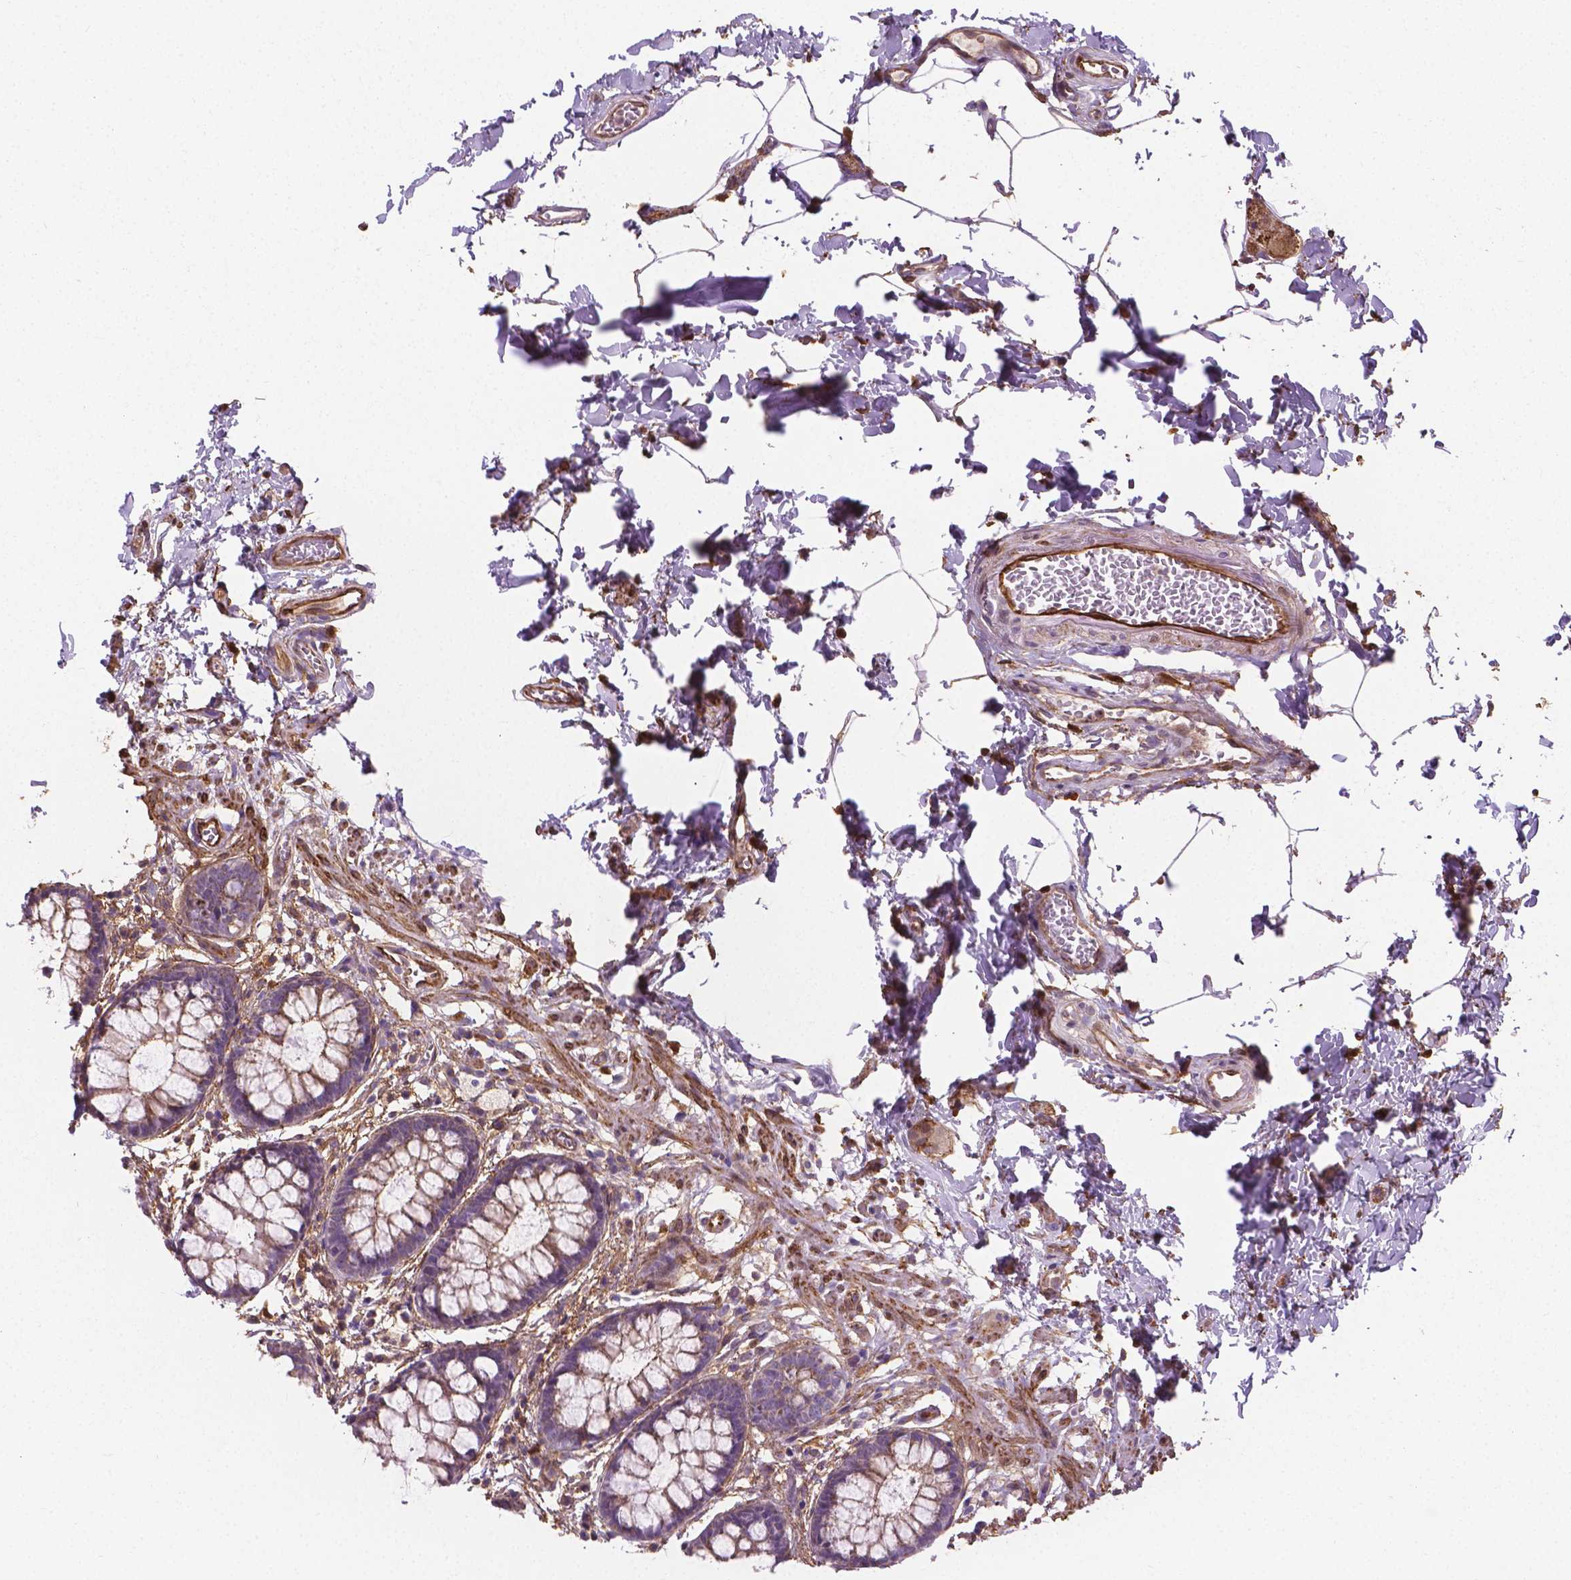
{"staining": {"intensity": "moderate", "quantity": ">75%", "location": "cytoplasmic/membranous"}, "tissue": "rectum", "cell_type": "Glandular cells", "image_type": "normal", "snomed": [{"axis": "morphology", "description": "Normal tissue, NOS"}, {"axis": "topography", "description": "Rectum"}], "caption": "Approximately >75% of glandular cells in unremarkable rectum display moderate cytoplasmic/membranous protein staining as visualized by brown immunohistochemical staining.", "gene": "TCAF1", "patient": {"sex": "female", "age": 62}}